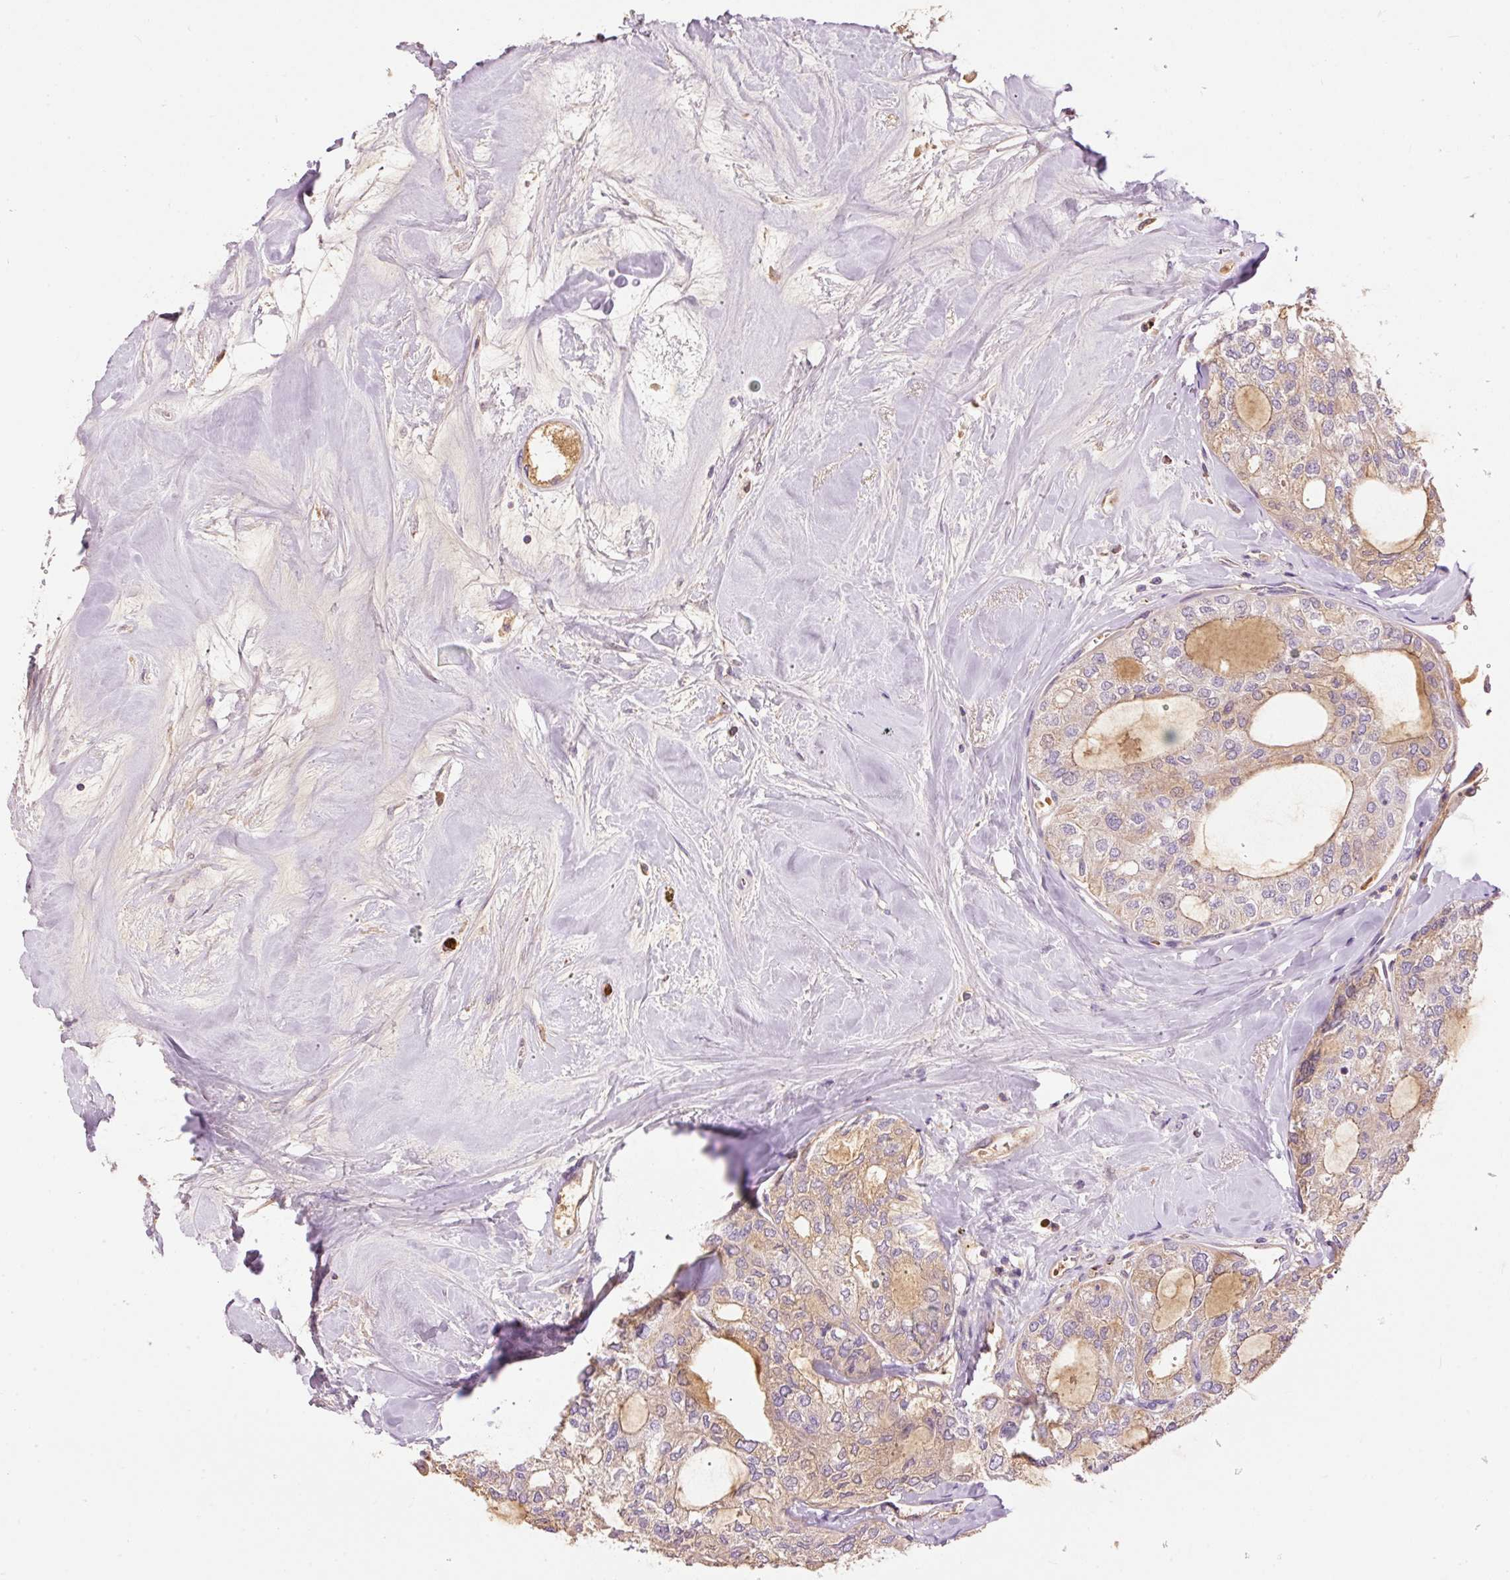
{"staining": {"intensity": "weak", "quantity": "25%-75%", "location": "cytoplasmic/membranous"}, "tissue": "thyroid cancer", "cell_type": "Tumor cells", "image_type": "cancer", "snomed": [{"axis": "morphology", "description": "Follicular adenoma carcinoma, NOS"}, {"axis": "topography", "description": "Thyroid gland"}], "caption": "Thyroid cancer (follicular adenoma carcinoma) stained with a protein marker demonstrates weak staining in tumor cells.", "gene": "CMTM8", "patient": {"sex": "male", "age": 75}}